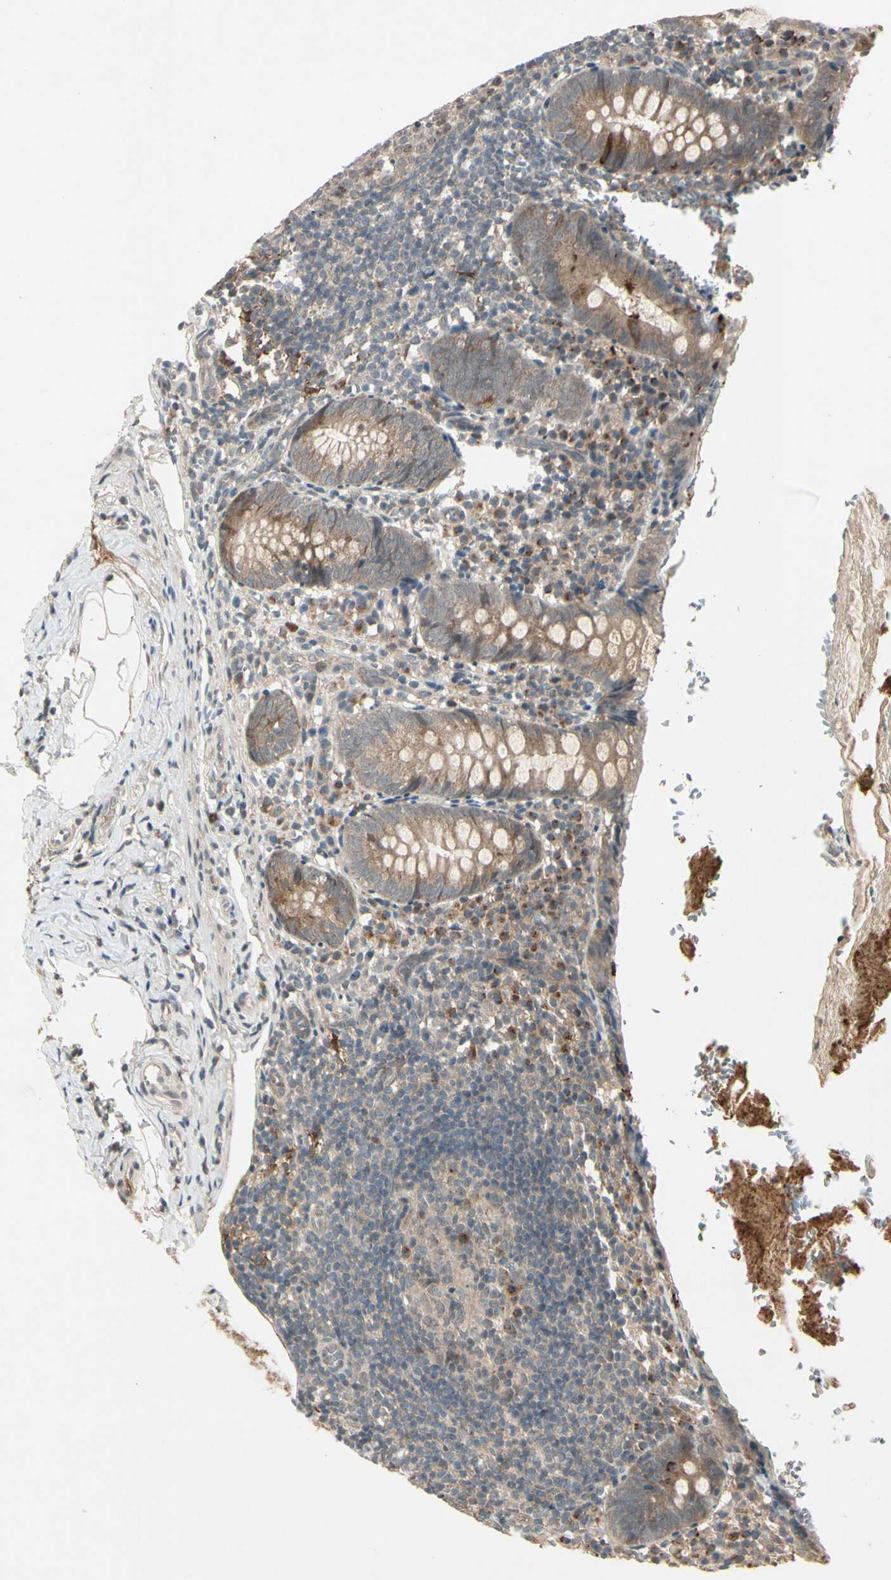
{"staining": {"intensity": "moderate", "quantity": ">75%", "location": "cytoplasmic/membranous"}, "tissue": "appendix", "cell_type": "Glandular cells", "image_type": "normal", "snomed": [{"axis": "morphology", "description": "Normal tissue, NOS"}, {"axis": "topography", "description": "Appendix"}], "caption": "Immunohistochemistry (IHC) staining of benign appendix, which demonstrates medium levels of moderate cytoplasmic/membranous staining in approximately >75% of glandular cells indicating moderate cytoplasmic/membranous protein staining. The staining was performed using DAB (3,3'-diaminobenzidine) (brown) for protein detection and nuclei were counterstained in hematoxylin (blue).", "gene": "FHDC1", "patient": {"sex": "female", "age": 10}}